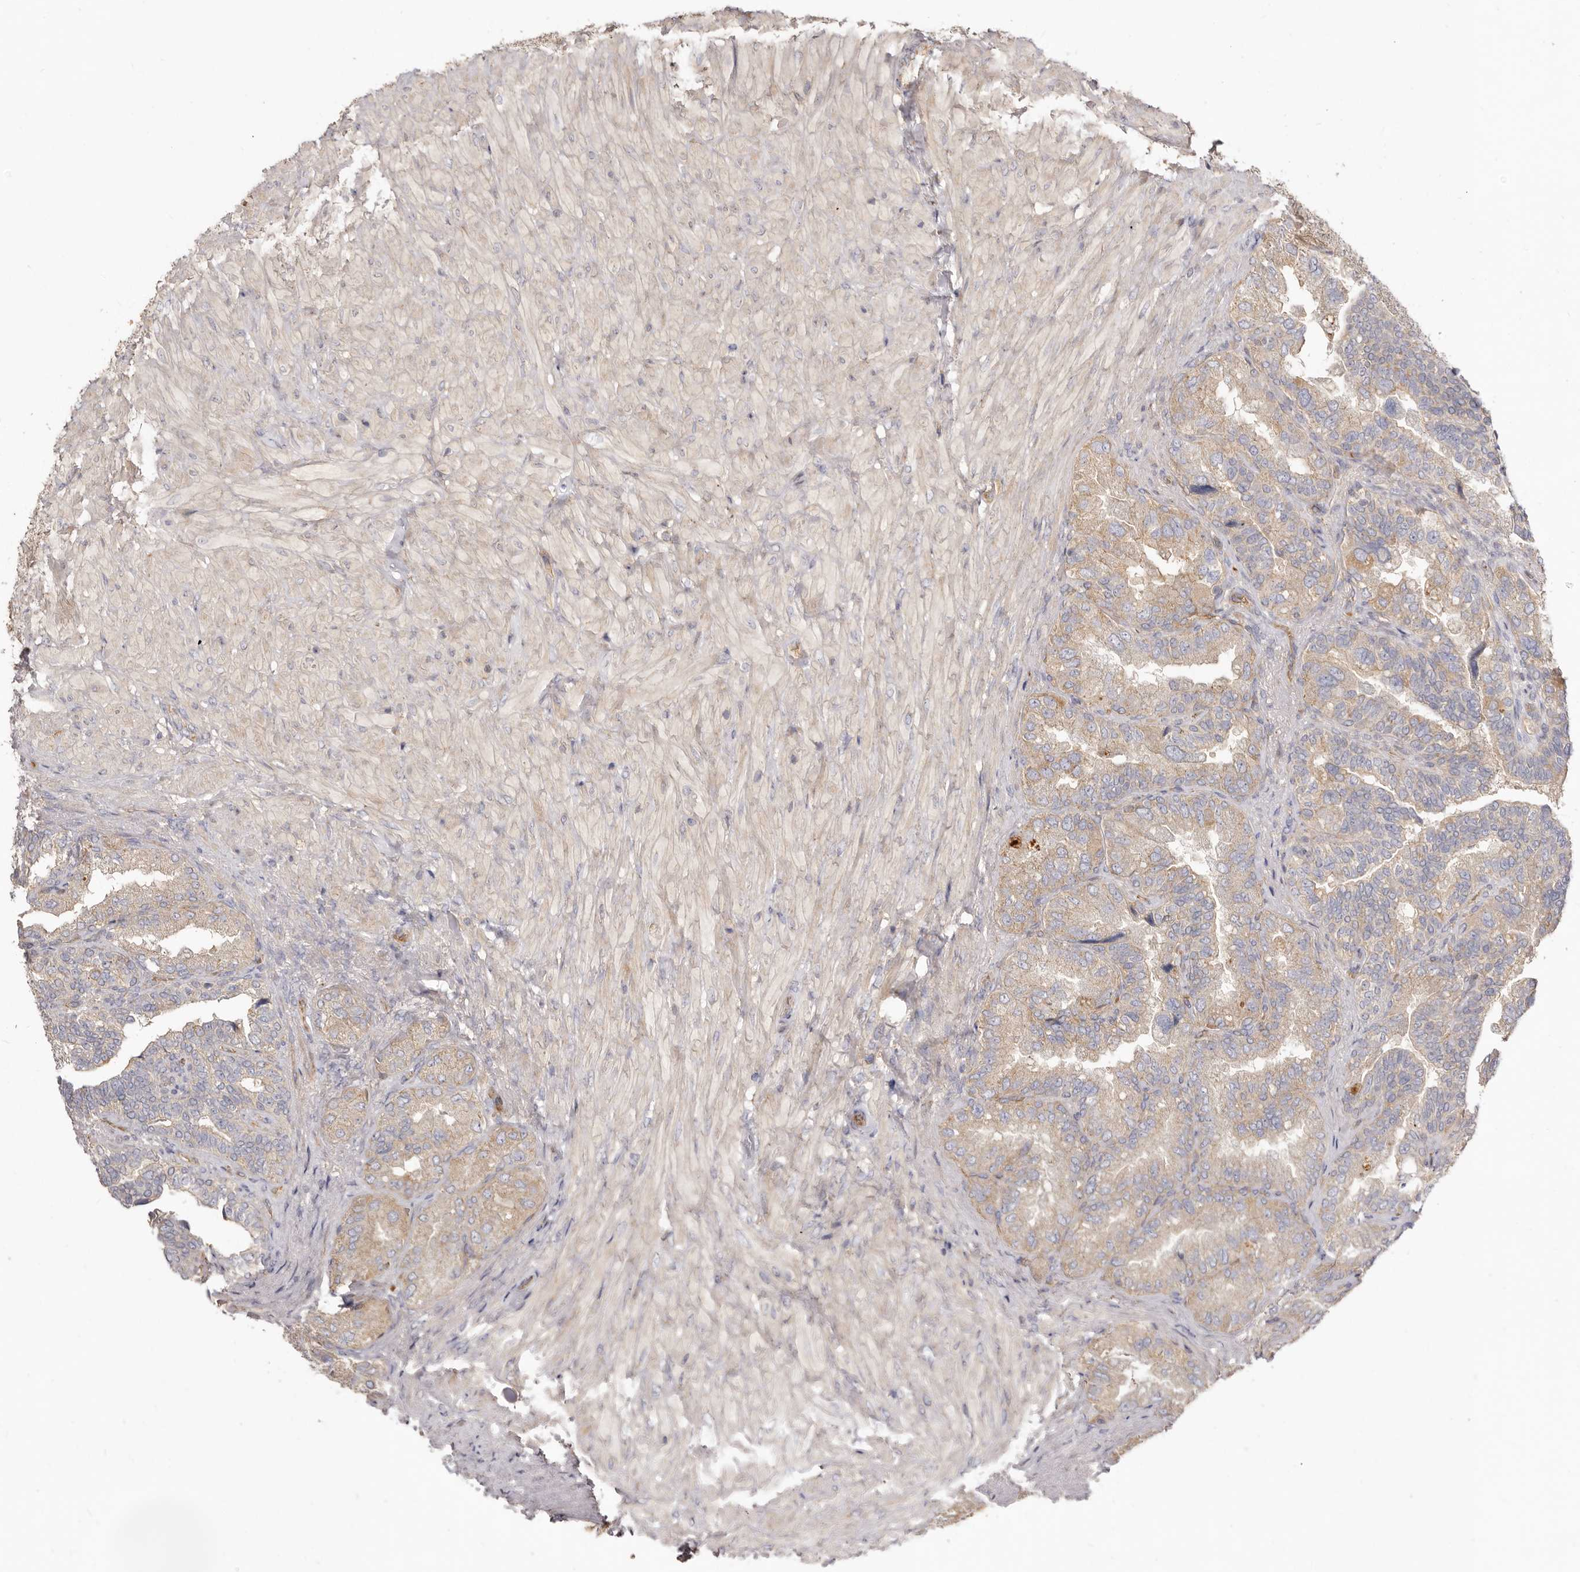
{"staining": {"intensity": "moderate", "quantity": ">75%", "location": "cytoplasmic/membranous"}, "tissue": "seminal vesicle", "cell_type": "Glandular cells", "image_type": "normal", "snomed": [{"axis": "morphology", "description": "Normal tissue, NOS"}, {"axis": "topography", "description": "Seminal veicle"}, {"axis": "topography", "description": "Peripheral nerve tissue"}], "caption": "Protein expression analysis of benign human seminal vesicle reveals moderate cytoplasmic/membranous positivity in approximately >75% of glandular cells. (brown staining indicates protein expression, while blue staining denotes nuclei).", "gene": "ADAMTS9", "patient": {"sex": "male", "age": 63}}